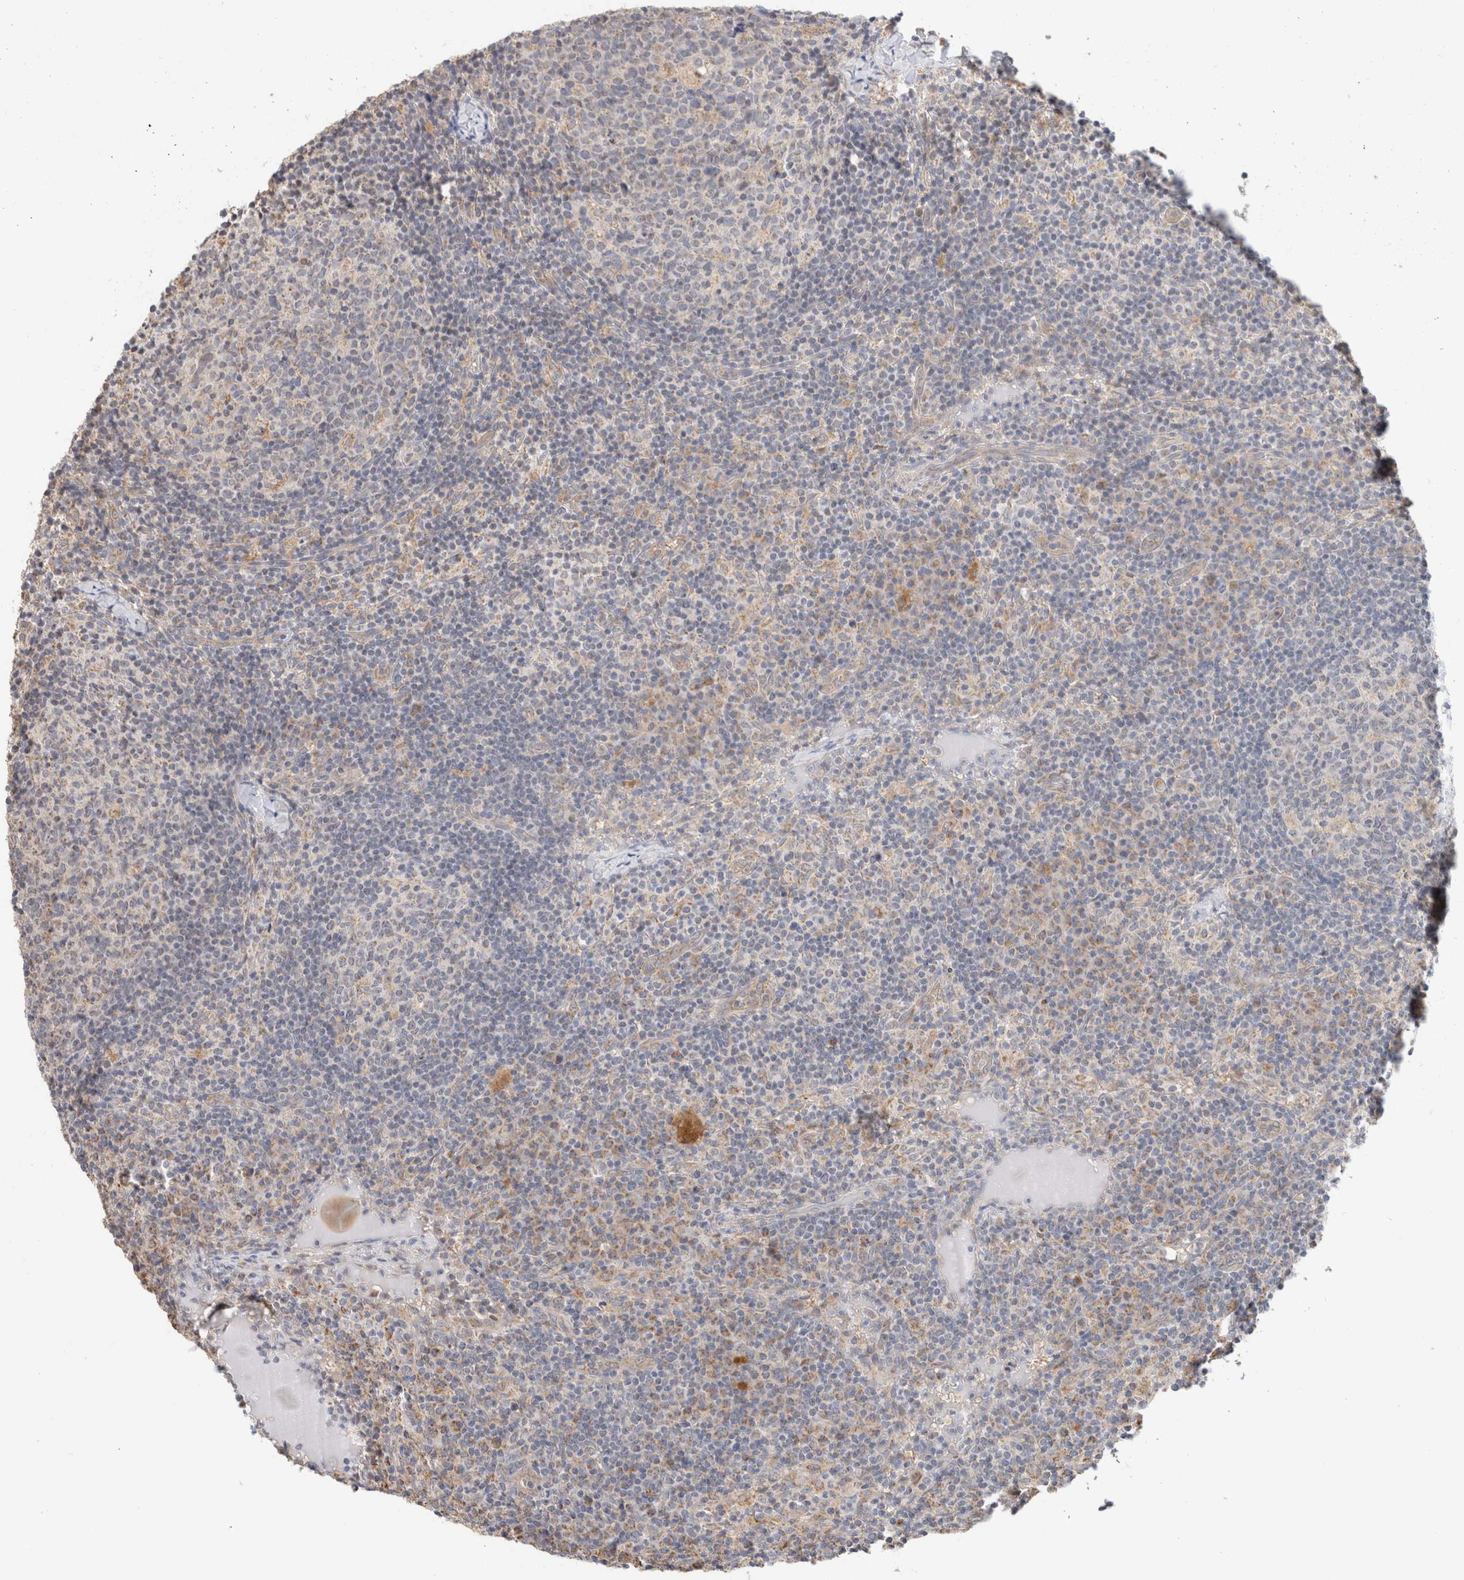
{"staining": {"intensity": "negative", "quantity": "none", "location": "none"}, "tissue": "lymph node", "cell_type": "Germinal center cells", "image_type": "normal", "snomed": [{"axis": "morphology", "description": "Normal tissue, NOS"}, {"axis": "morphology", "description": "Inflammation, NOS"}, {"axis": "topography", "description": "Lymph node"}], "caption": "This micrograph is of normal lymph node stained with immunohistochemistry to label a protein in brown with the nuclei are counter-stained blue. There is no positivity in germinal center cells.", "gene": "CA13", "patient": {"sex": "male", "age": 55}}